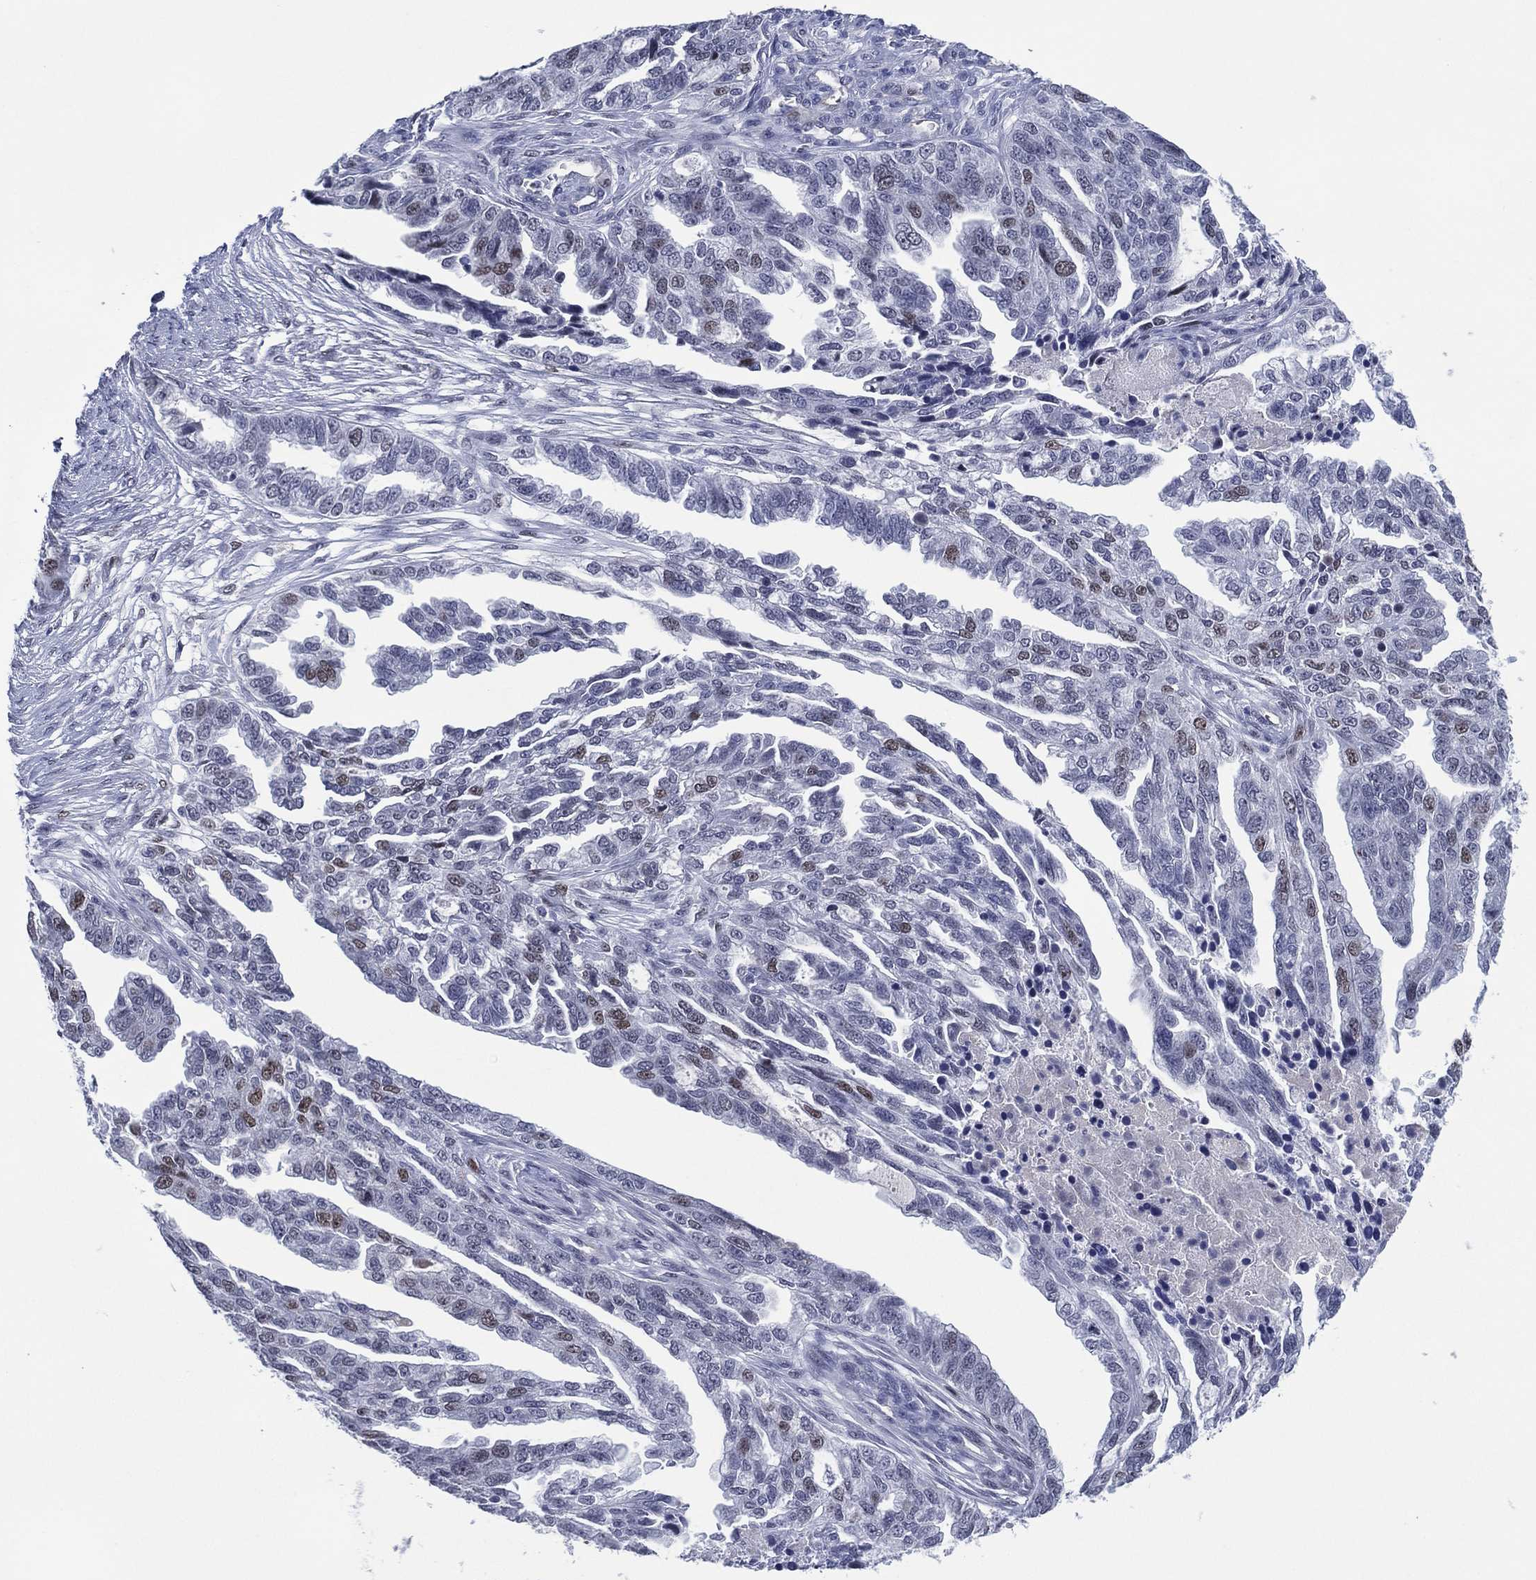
{"staining": {"intensity": "moderate", "quantity": "<25%", "location": "nuclear"}, "tissue": "ovarian cancer", "cell_type": "Tumor cells", "image_type": "cancer", "snomed": [{"axis": "morphology", "description": "Cystadenocarcinoma, serous, NOS"}, {"axis": "topography", "description": "Ovary"}], "caption": "IHC image of human ovarian cancer (serous cystadenocarcinoma) stained for a protein (brown), which reveals low levels of moderate nuclear staining in about <25% of tumor cells.", "gene": "GATA6", "patient": {"sex": "female", "age": 51}}